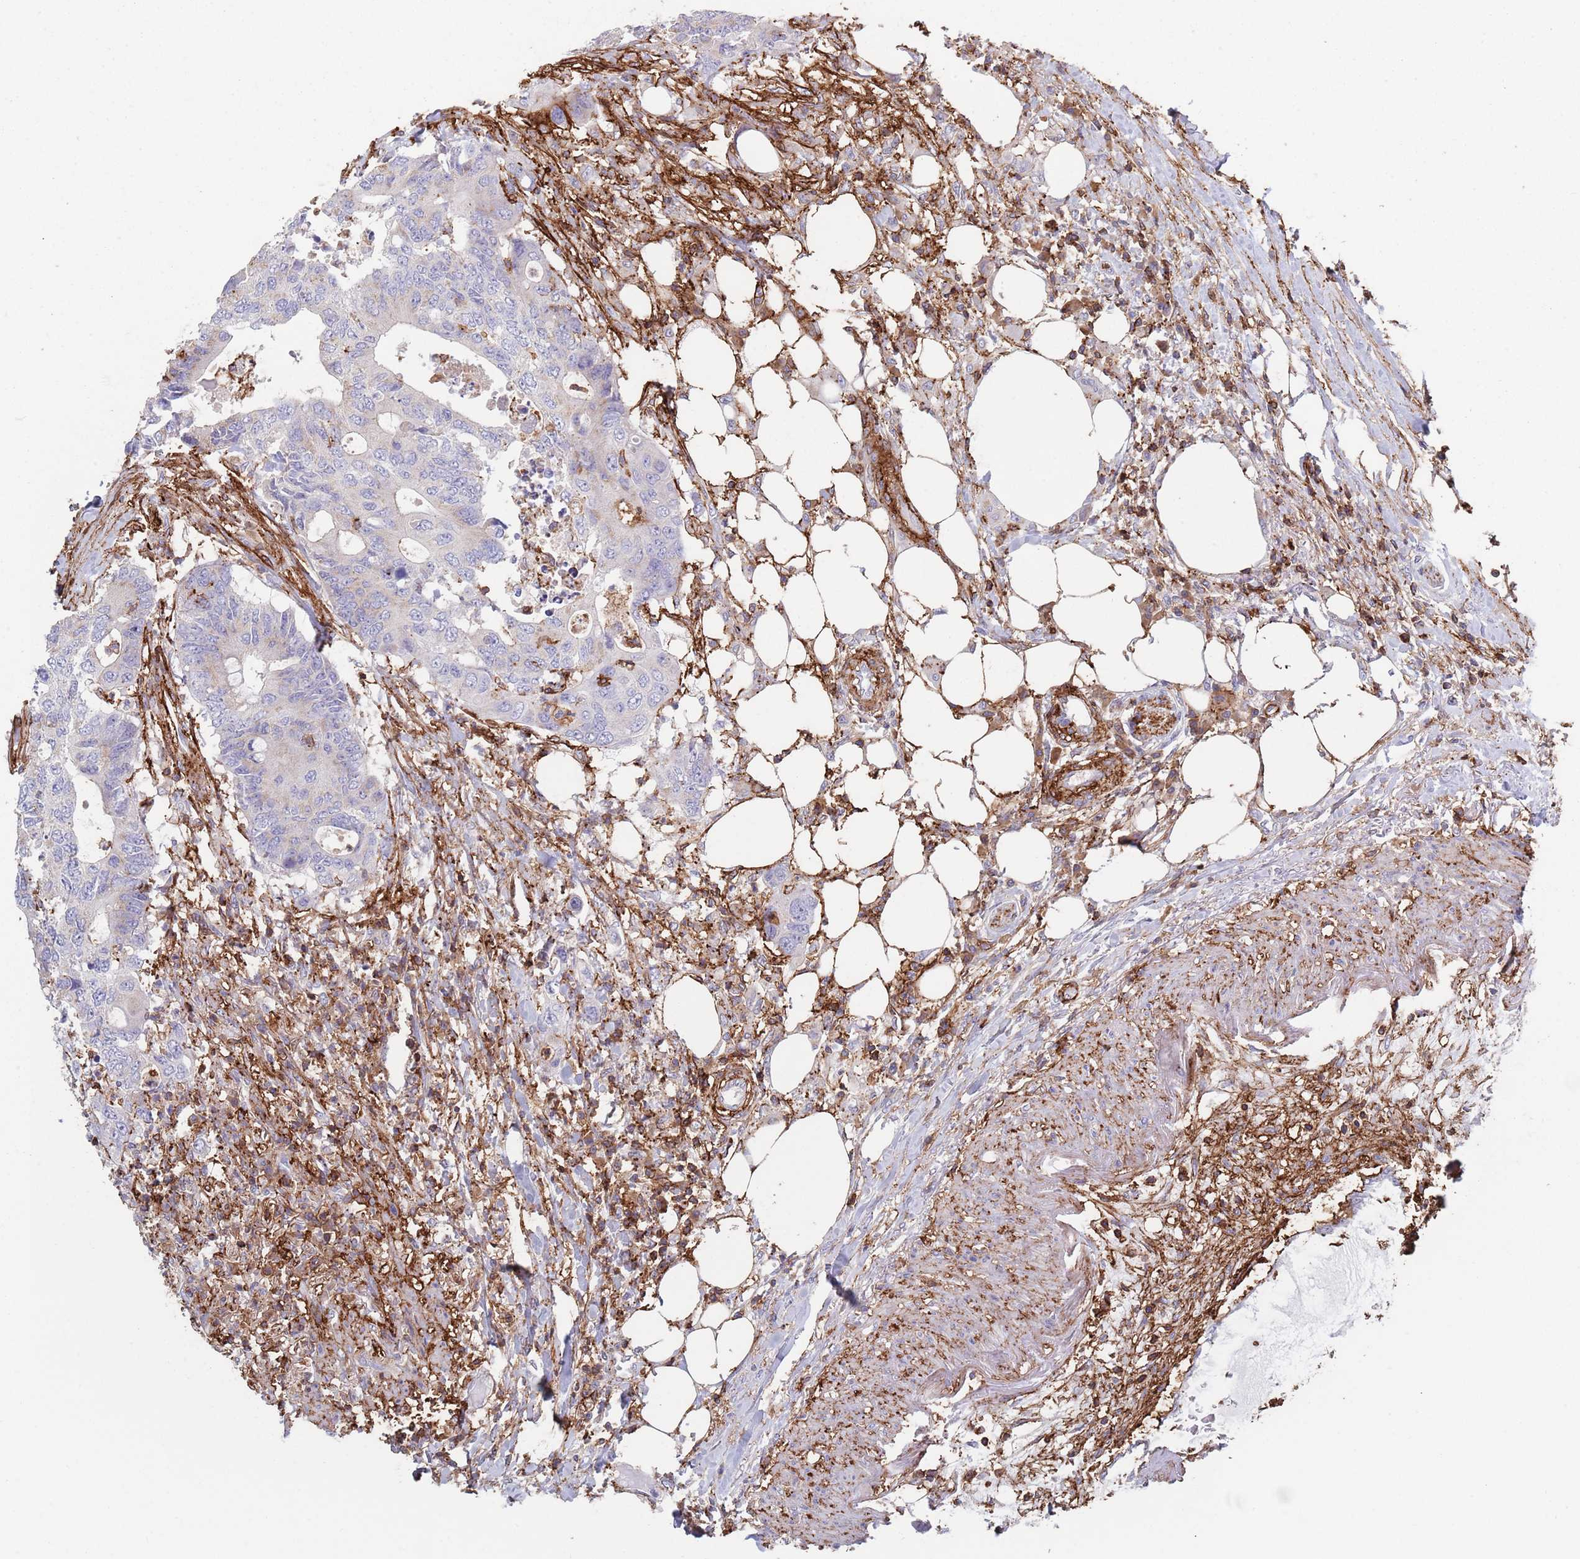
{"staining": {"intensity": "negative", "quantity": "none", "location": "none"}, "tissue": "colorectal cancer", "cell_type": "Tumor cells", "image_type": "cancer", "snomed": [{"axis": "morphology", "description": "Adenocarcinoma, NOS"}, {"axis": "topography", "description": "Colon"}], "caption": "Immunohistochemistry of human colorectal cancer displays no expression in tumor cells.", "gene": "RNF144A", "patient": {"sex": "male", "age": 71}}